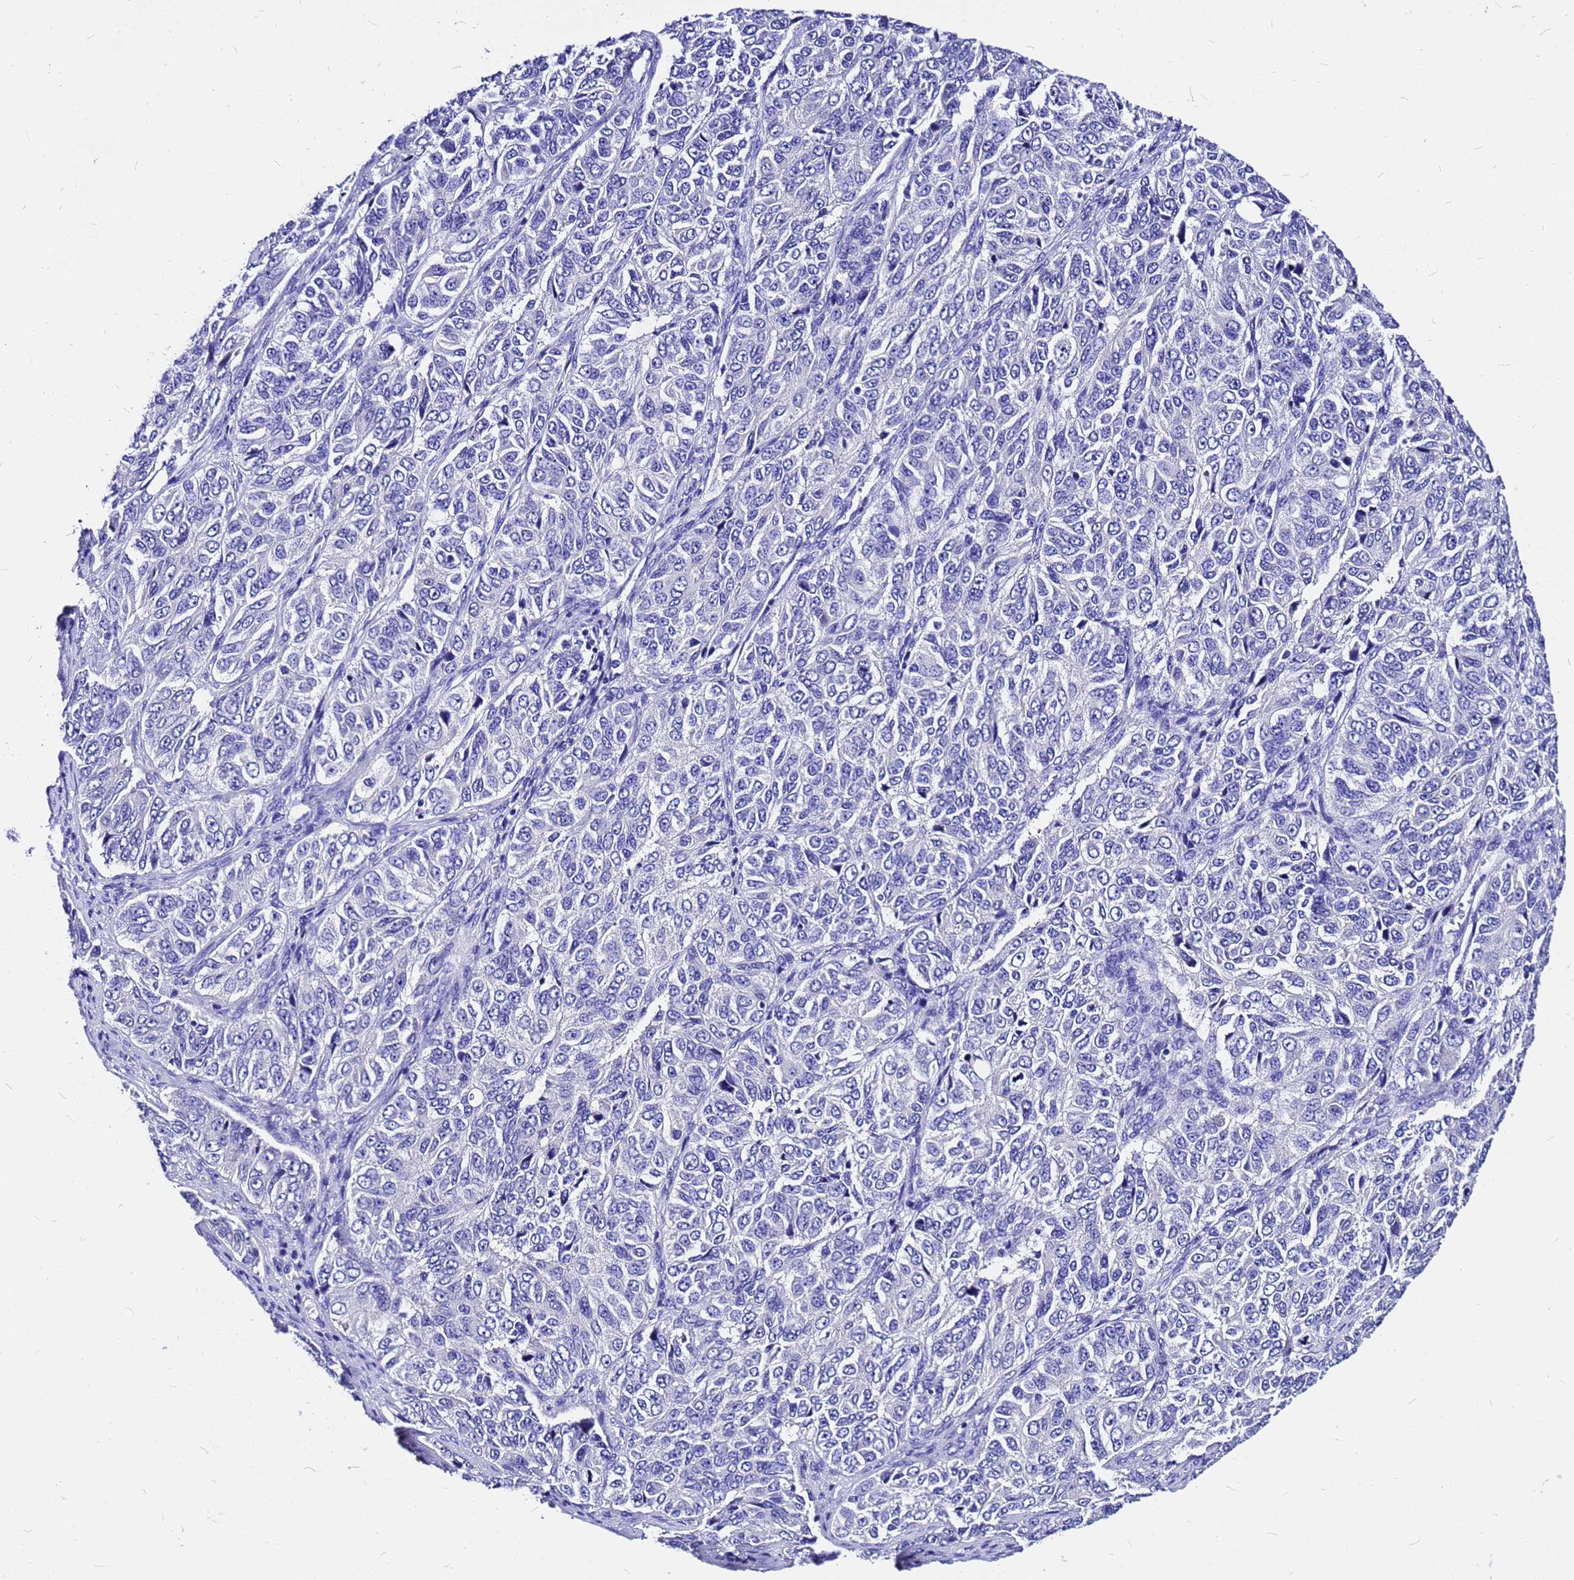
{"staining": {"intensity": "negative", "quantity": "none", "location": "none"}, "tissue": "ovarian cancer", "cell_type": "Tumor cells", "image_type": "cancer", "snomed": [{"axis": "morphology", "description": "Carcinoma, endometroid"}, {"axis": "topography", "description": "Ovary"}], "caption": "A micrograph of ovarian cancer stained for a protein demonstrates no brown staining in tumor cells.", "gene": "HERC4", "patient": {"sex": "female", "age": 51}}